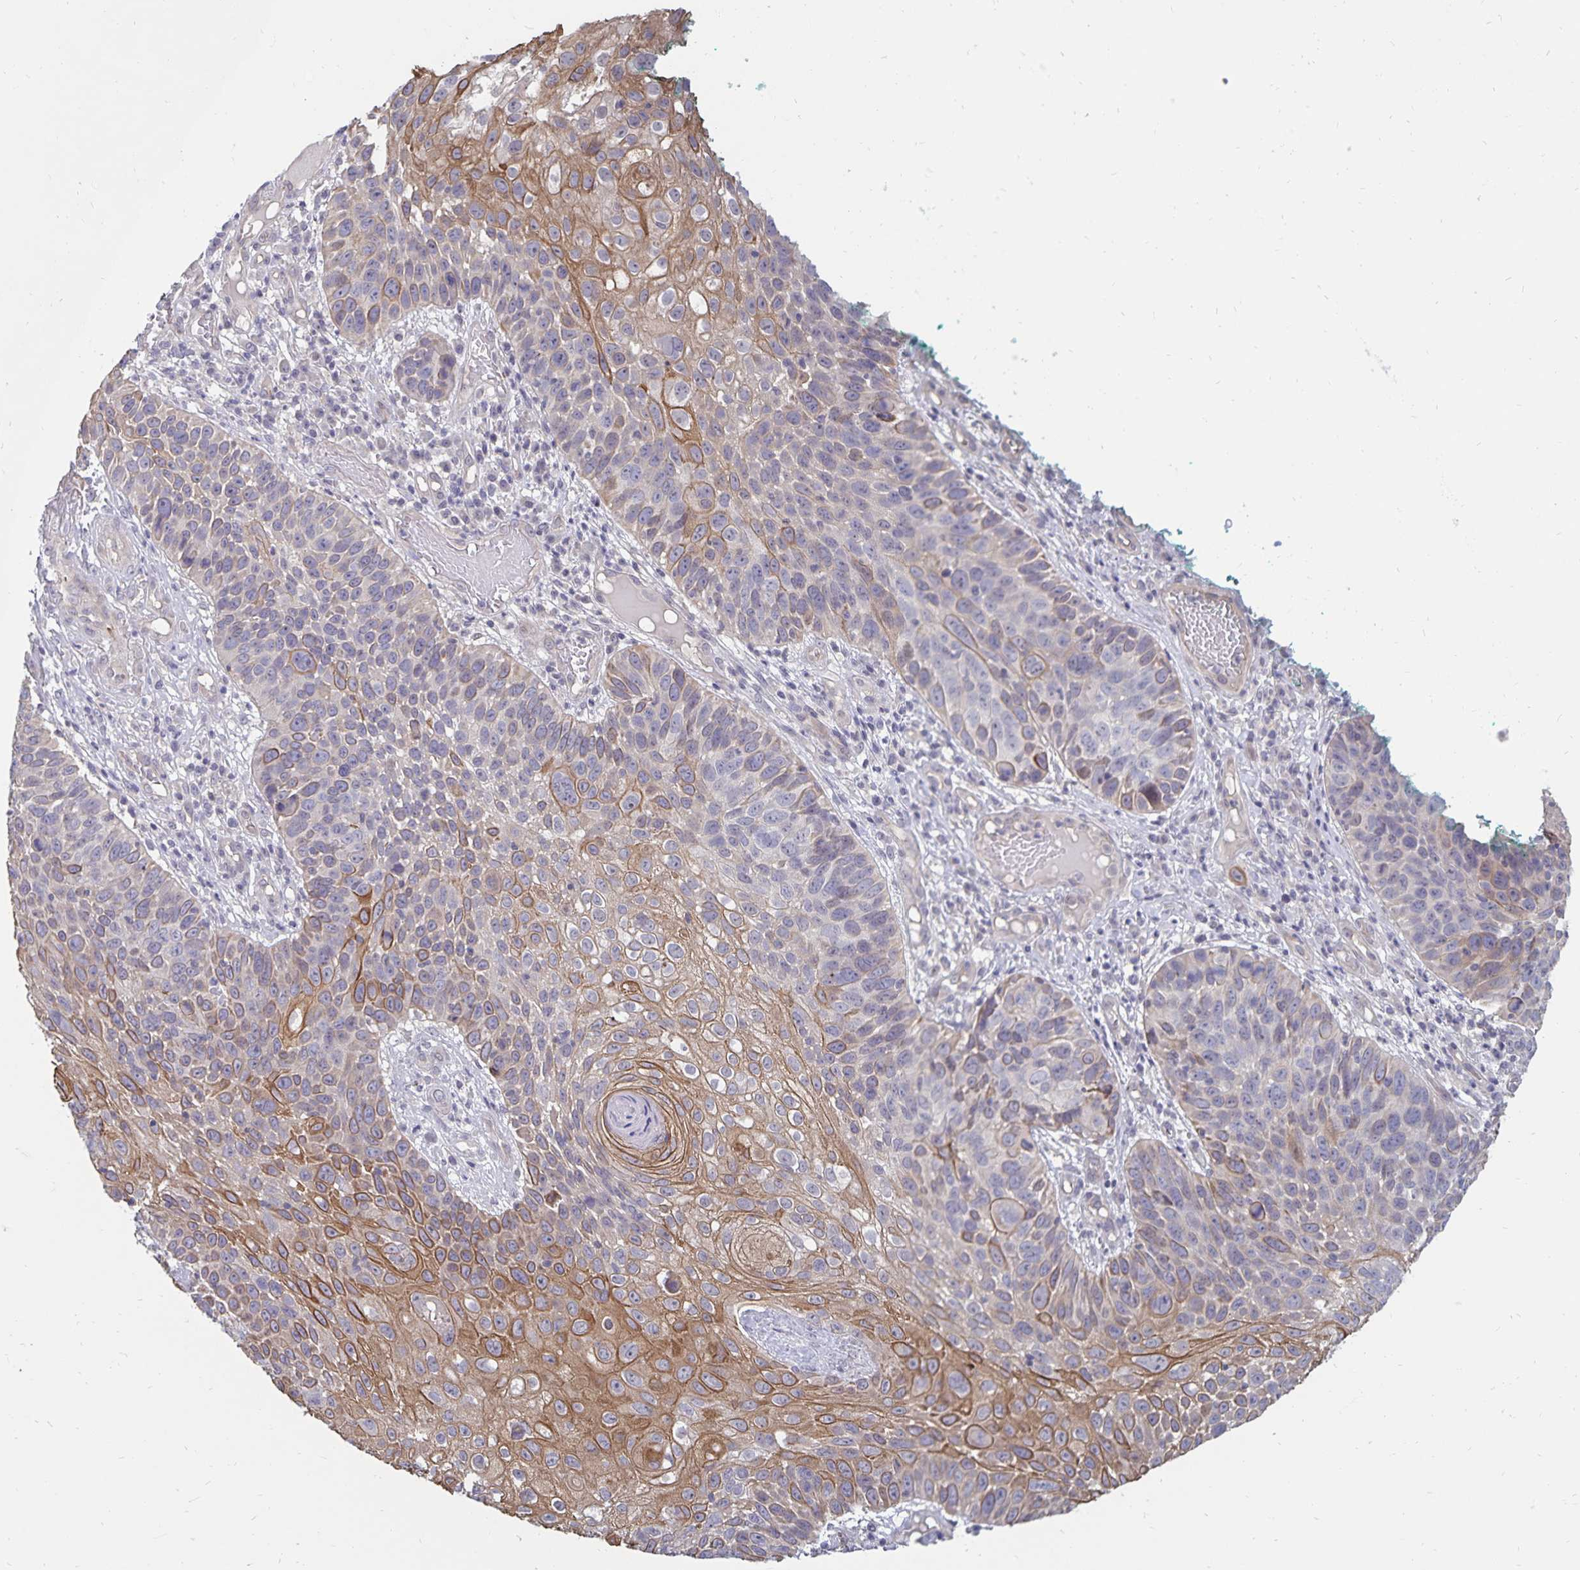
{"staining": {"intensity": "moderate", "quantity": "25%-75%", "location": "cytoplasmic/membranous"}, "tissue": "skin cancer", "cell_type": "Tumor cells", "image_type": "cancer", "snomed": [{"axis": "morphology", "description": "Squamous cell carcinoma, NOS"}, {"axis": "topography", "description": "Skin"}], "caption": "This is a histology image of immunohistochemistry staining of skin cancer, which shows moderate expression in the cytoplasmic/membranous of tumor cells.", "gene": "CDKN2B", "patient": {"sex": "male", "age": 92}}